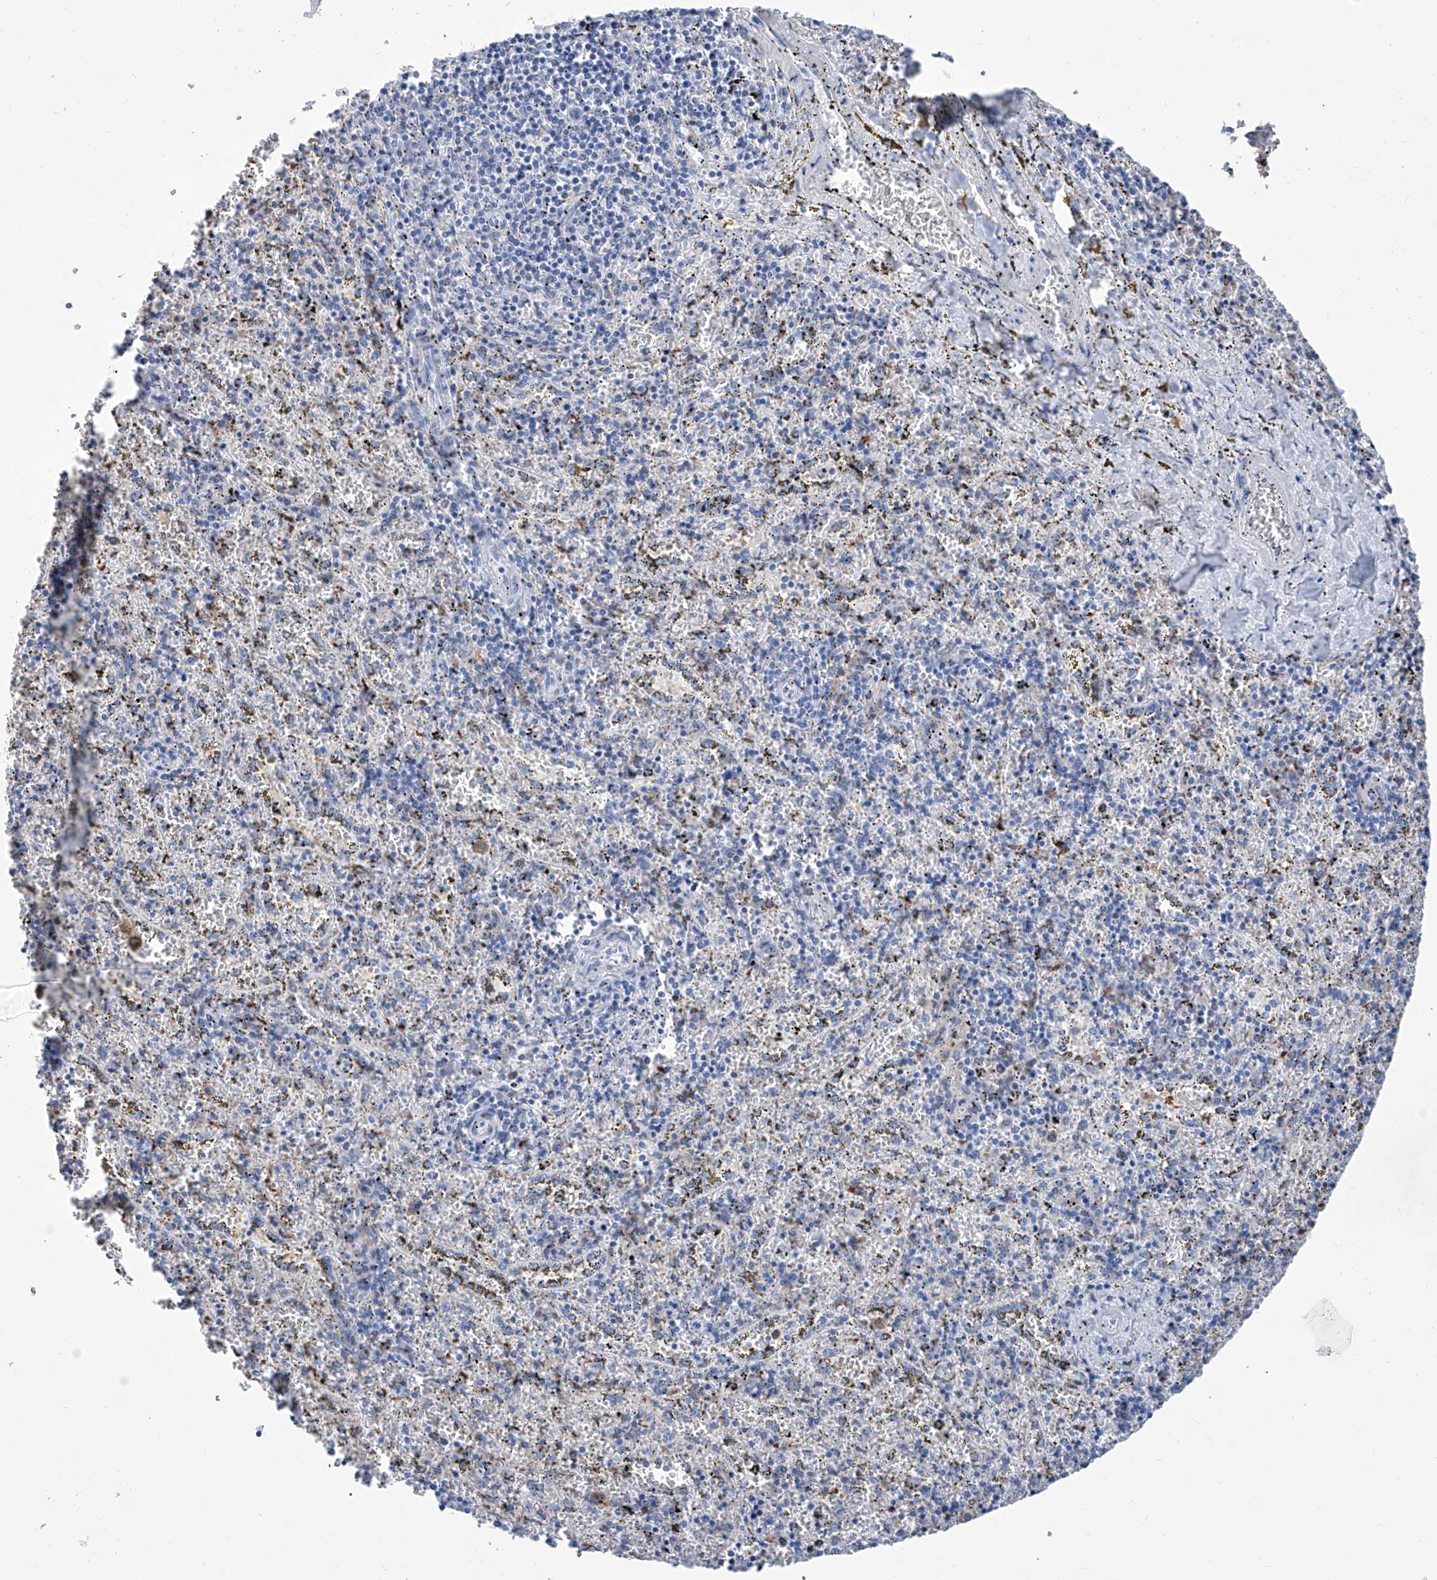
{"staining": {"intensity": "moderate", "quantity": "<25%", "location": "cytoplasmic/membranous"}, "tissue": "spleen", "cell_type": "Cells in red pulp", "image_type": "normal", "snomed": [{"axis": "morphology", "description": "Normal tissue, NOS"}, {"axis": "topography", "description": "Spleen"}], "caption": "Protein analysis of benign spleen shows moderate cytoplasmic/membranous positivity in about <25% of cells in red pulp. (DAB (3,3'-diaminobenzidine) IHC, brown staining for protein, blue staining for nuclei).", "gene": "IMPA2", "patient": {"sex": "male", "age": 11}}